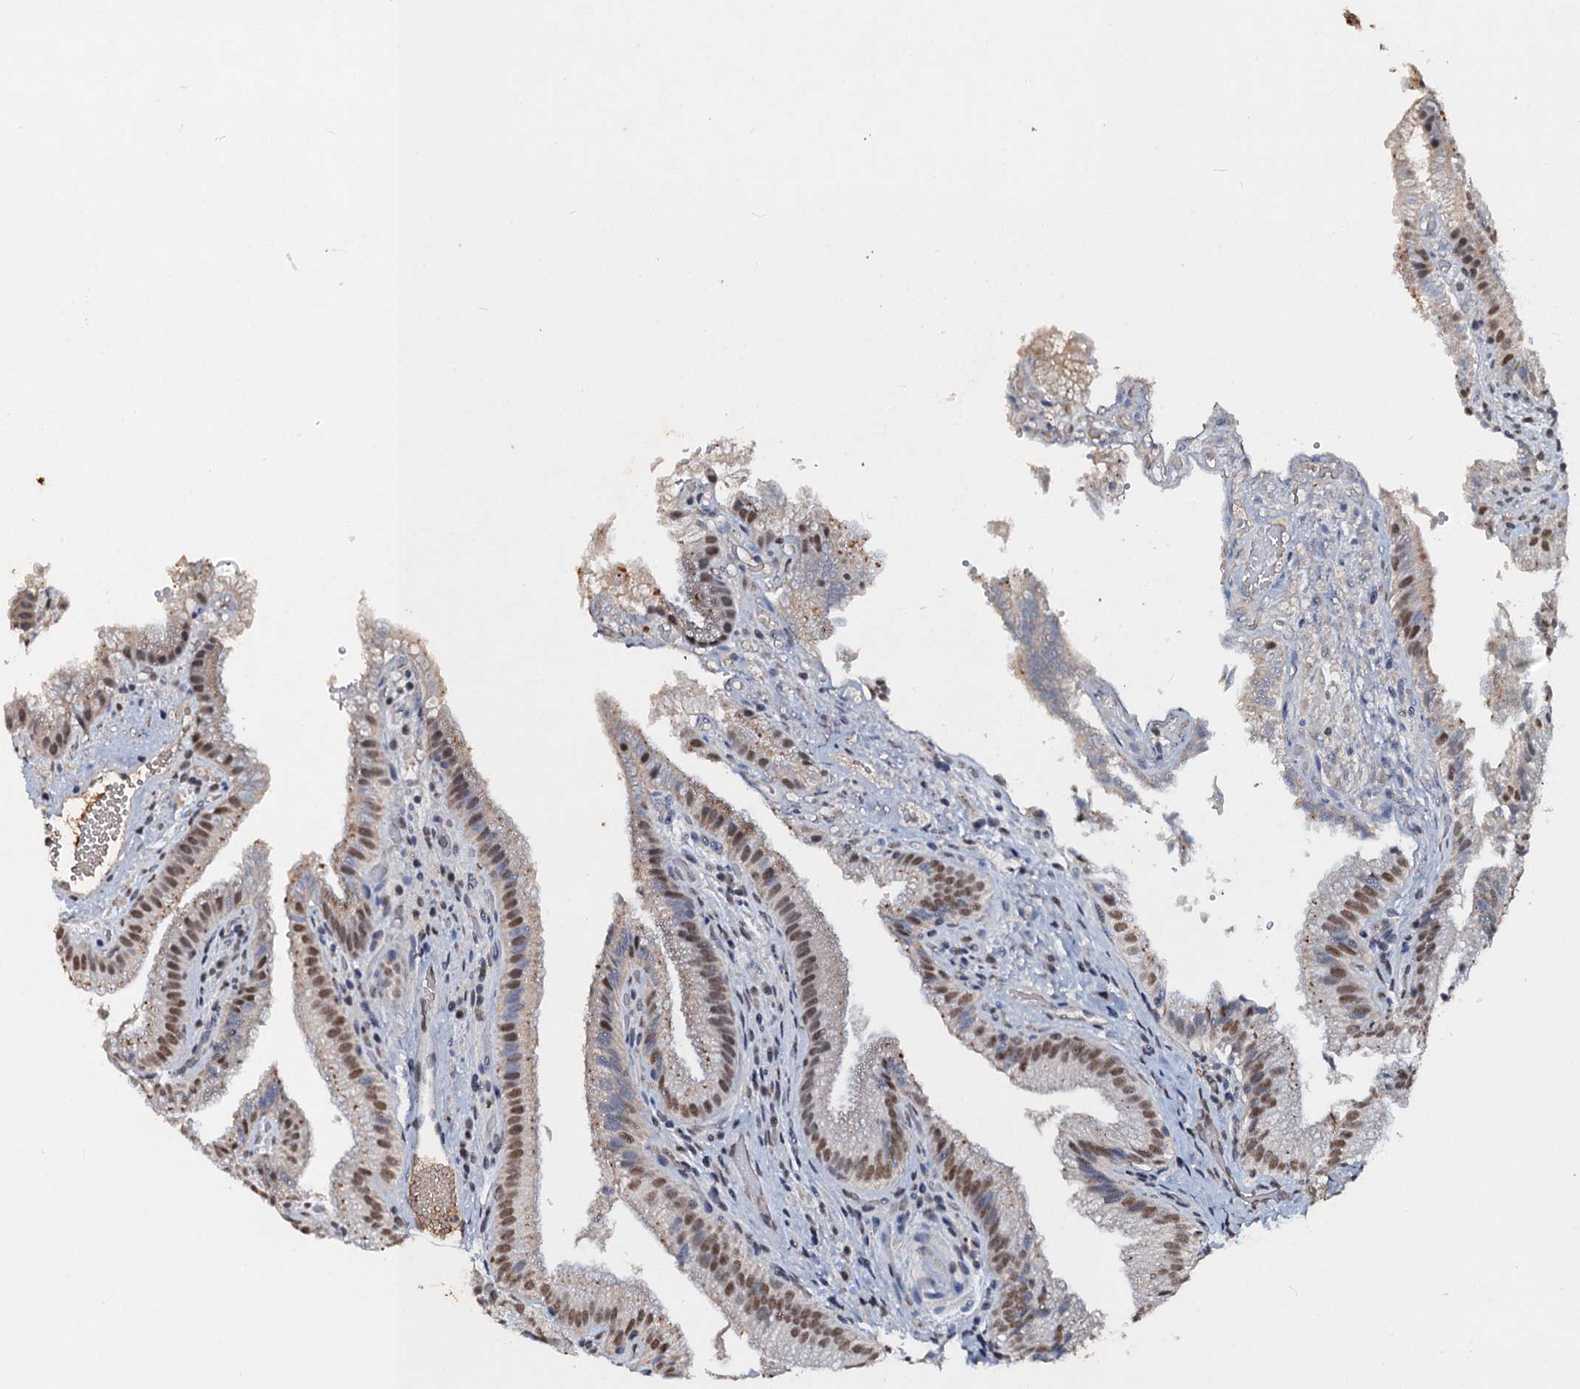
{"staining": {"intensity": "moderate", "quantity": "25%-75%", "location": "nuclear"}, "tissue": "gallbladder", "cell_type": "Glandular cells", "image_type": "normal", "snomed": [{"axis": "morphology", "description": "Normal tissue, NOS"}, {"axis": "topography", "description": "Gallbladder"}], "caption": "Immunohistochemistry micrograph of normal human gallbladder stained for a protein (brown), which reveals medium levels of moderate nuclear staining in approximately 25%-75% of glandular cells.", "gene": "CSTF3", "patient": {"sex": "female", "age": 30}}